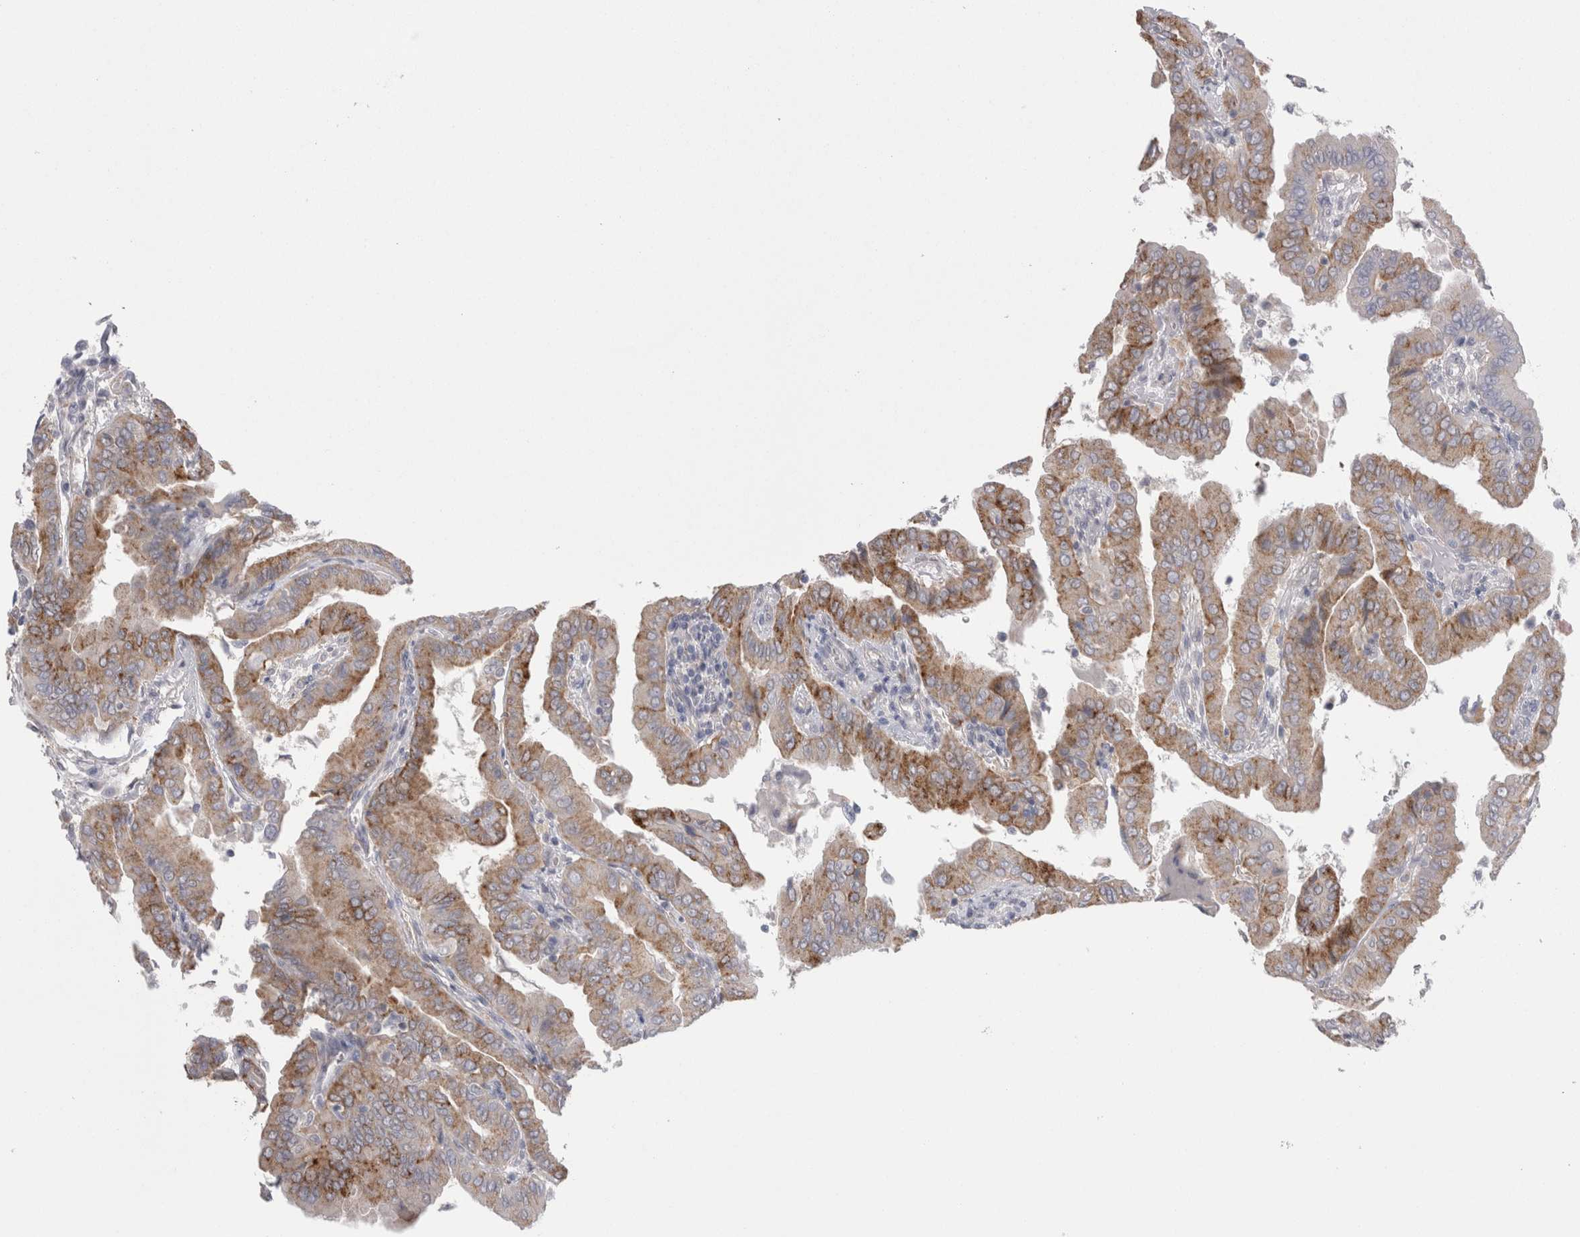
{"staining": {"intensity": "moderate", "quantity": "<25%", "location": "cytoplasmic/membranous"}, "tissue": "thyroid cancer", "cell_type": "Tumor cells", "image_type": "cancer", "snomed": [{"axis": "morphology", "description": "Papillary adenocarcinoma, NOS"}, {"axis": "topography", "description": "Thyroid gland"}], "caption": "Human papillary adenocarcinoma (thyroid) stained for a protein (brown) reveals moderate cytoplasmic/membranous positive staining in approximately <25% of tumor cells.", "gene": "EPDR1", "patient": {"sex": "male", "age": 33}}